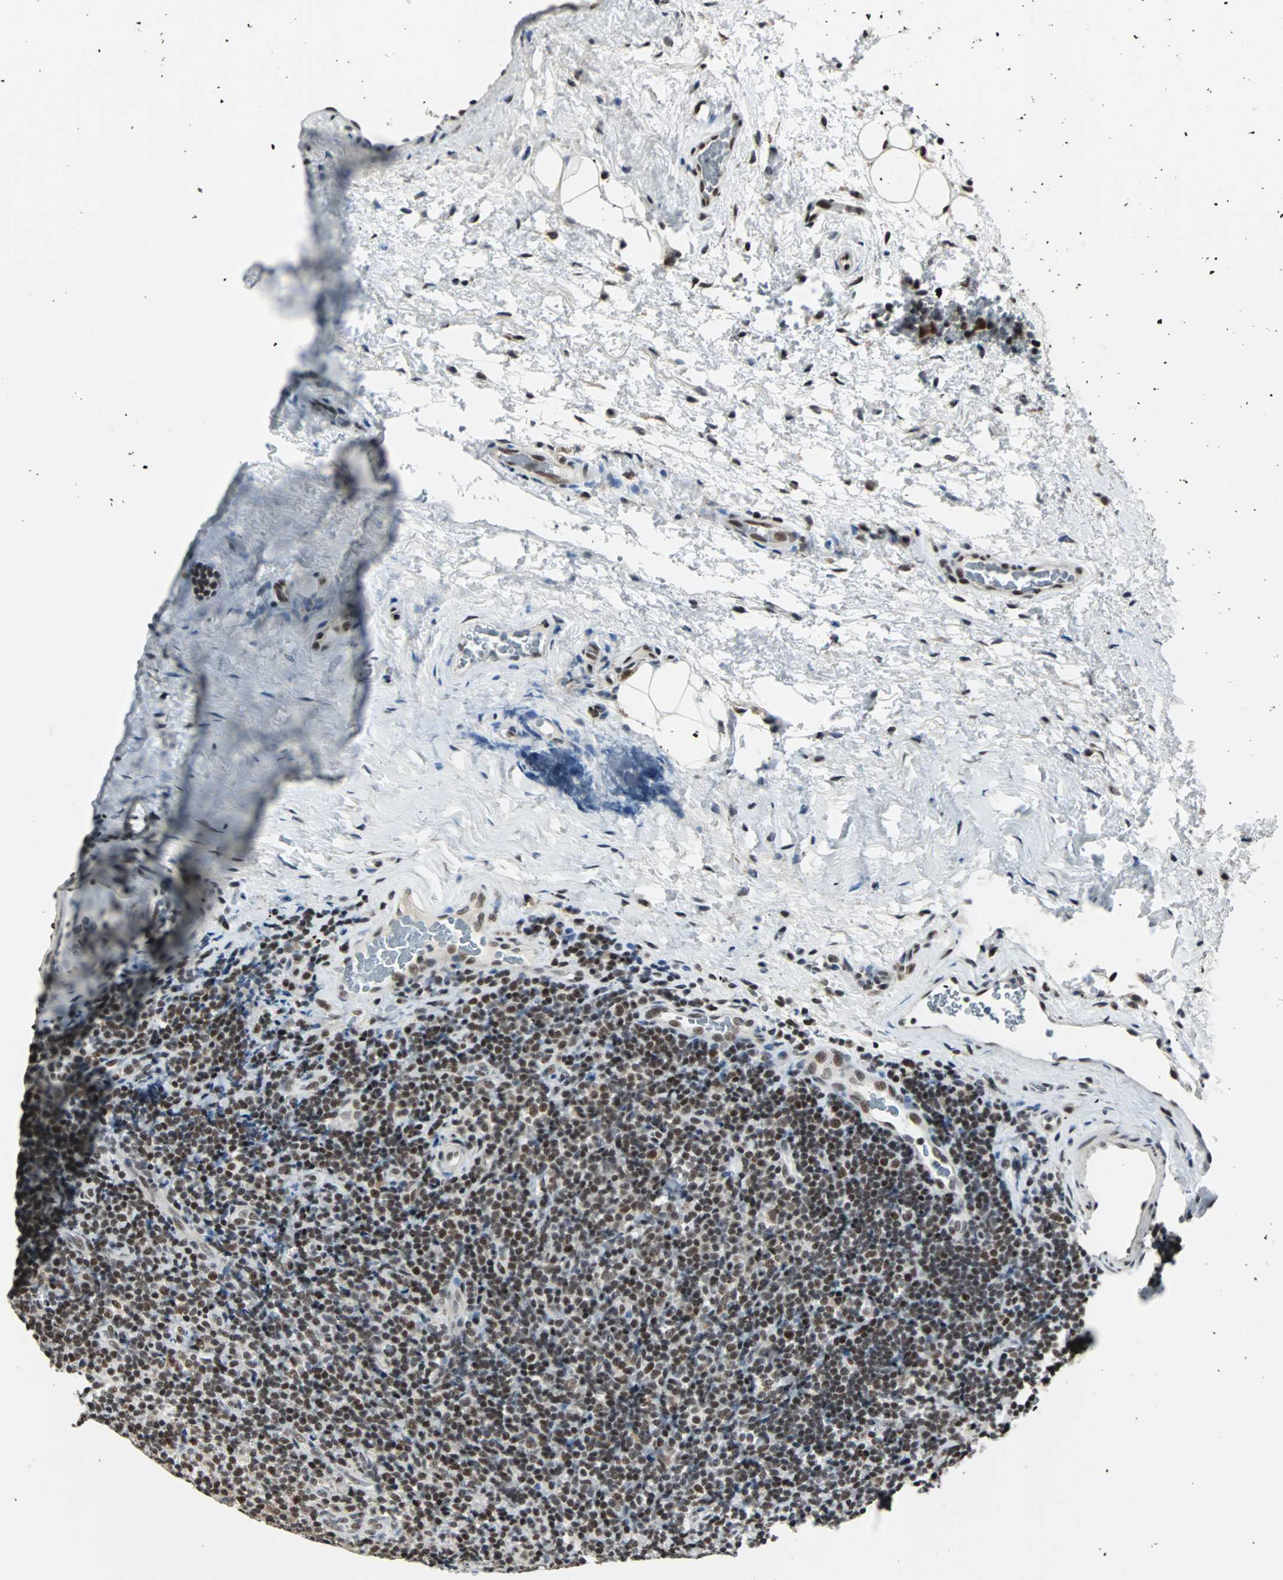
{"staining": {"intensity": "strong", "quantity": ">75%", "location": "nuclear"}, "tissue": "lymphoma", "cell_type": "Tumor cells", "image_type": "cancer", "snomed": [{"axis": "morphology", "description": "Malignant lymphoma, non-Hodgkin's type, High grade"}, {"axis": "topography", "description": "Tonsil"}], "caption": "Immunohistochemistry histopathology image of high-grade malignant lymphoma, non-Hodgkin's type stained for a protein (brown), which displays high levels of strong nuclear staining in about >75% of tumor cells.", "gene": "TERF2IP", "patient": {"sex": "female", "age": 36}}